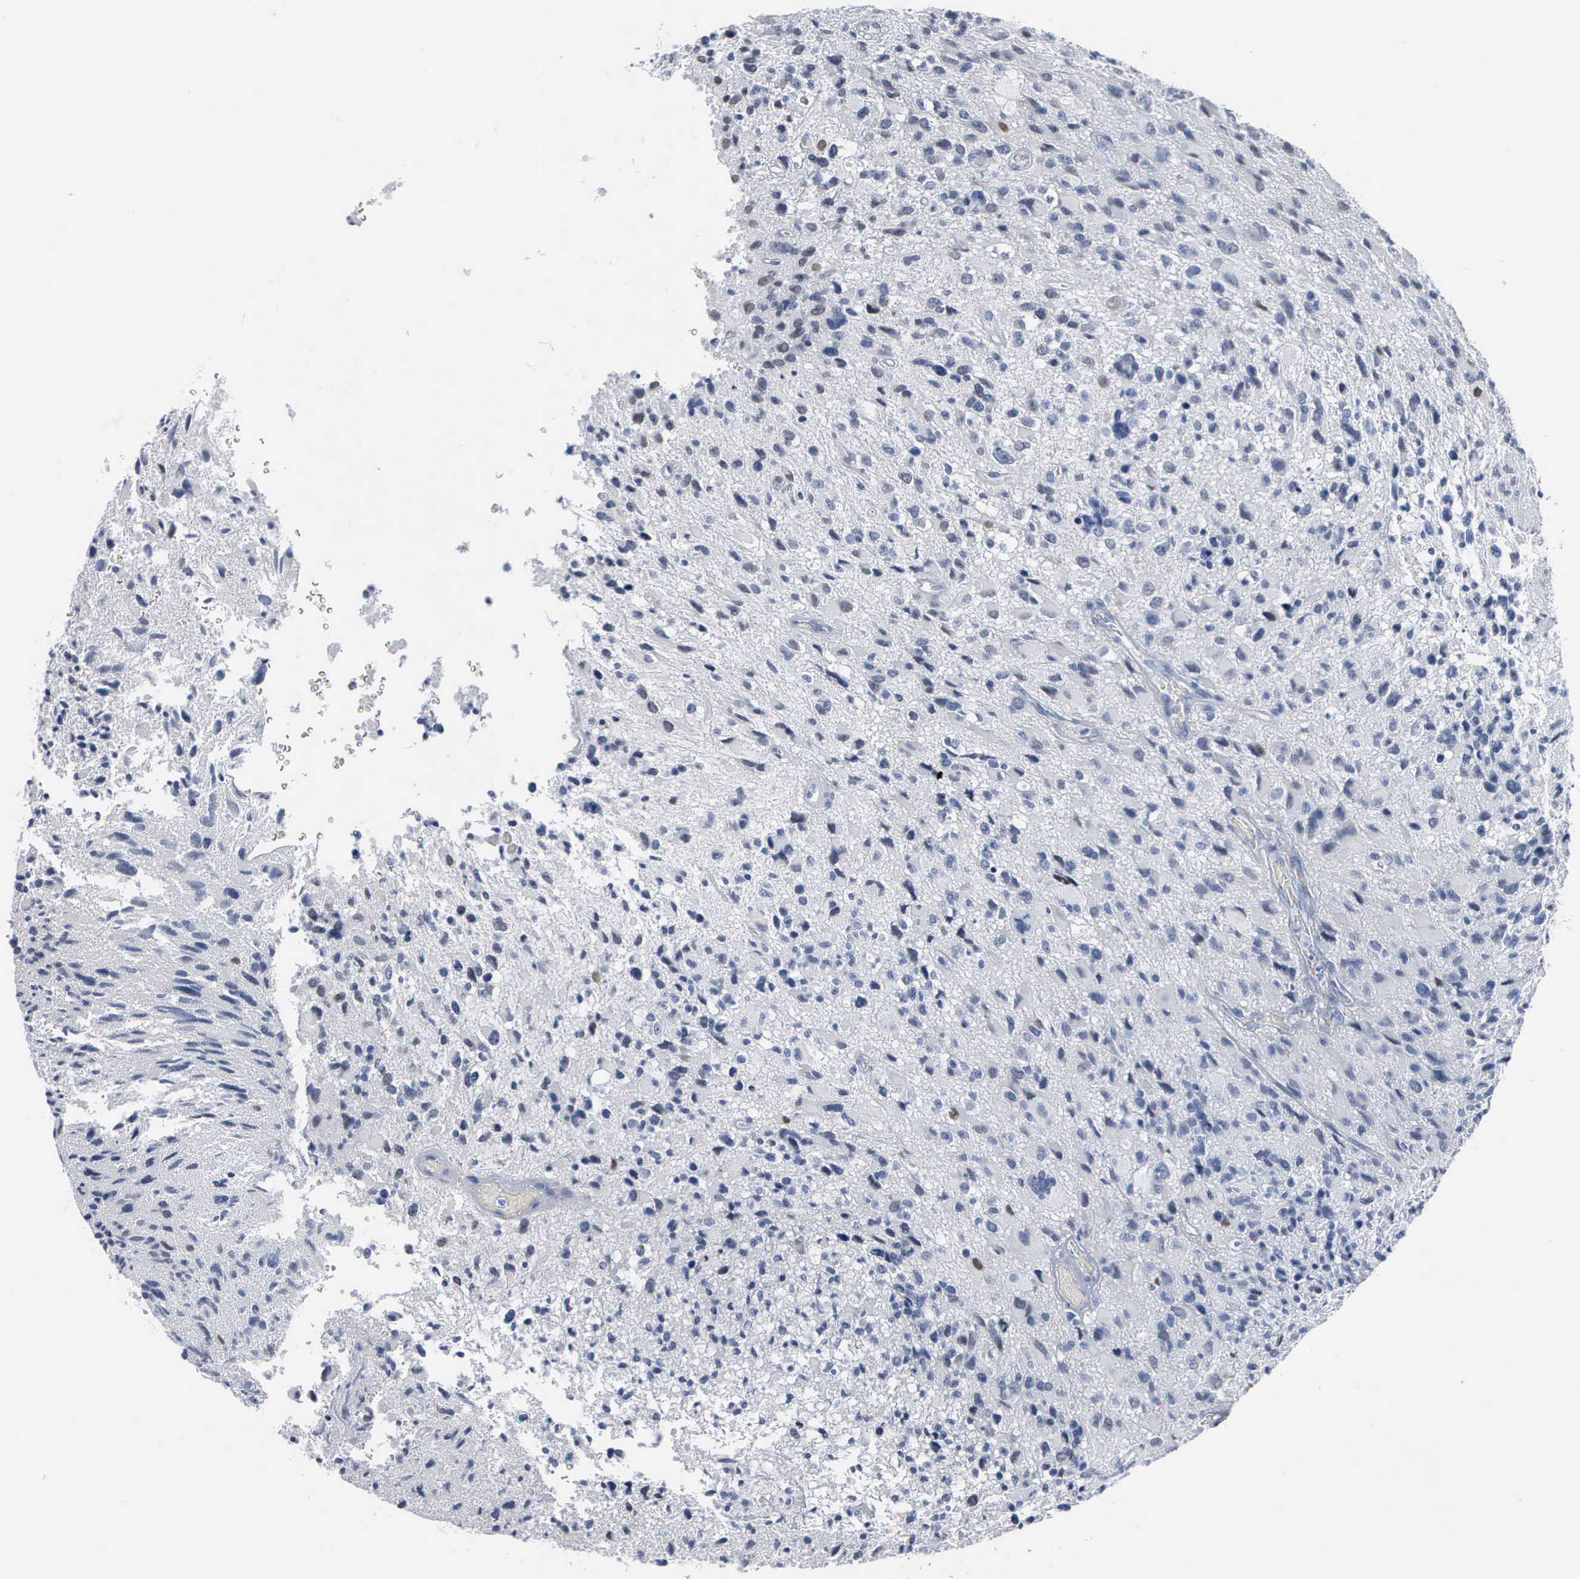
{"staining": {"intensity": "negative", "quantity": "none", "location": "none"}, "tissue": "glioma", "cell_type": "Tumor cells", "image_type": "cancer", "snomed": [{"axis": "morphology", "description": "Glioma, malignant, High grade"}, {"axis": "topography", "description": "Brain"}], "caption": "Immunohistochemistry (IHC) micrograph of malignant glioma (high-grade) stained for a protein (brown), which displays no positivity in tumor cells.", "gene": "FGF2", "patient": {"sex": "male", "age": 69}}